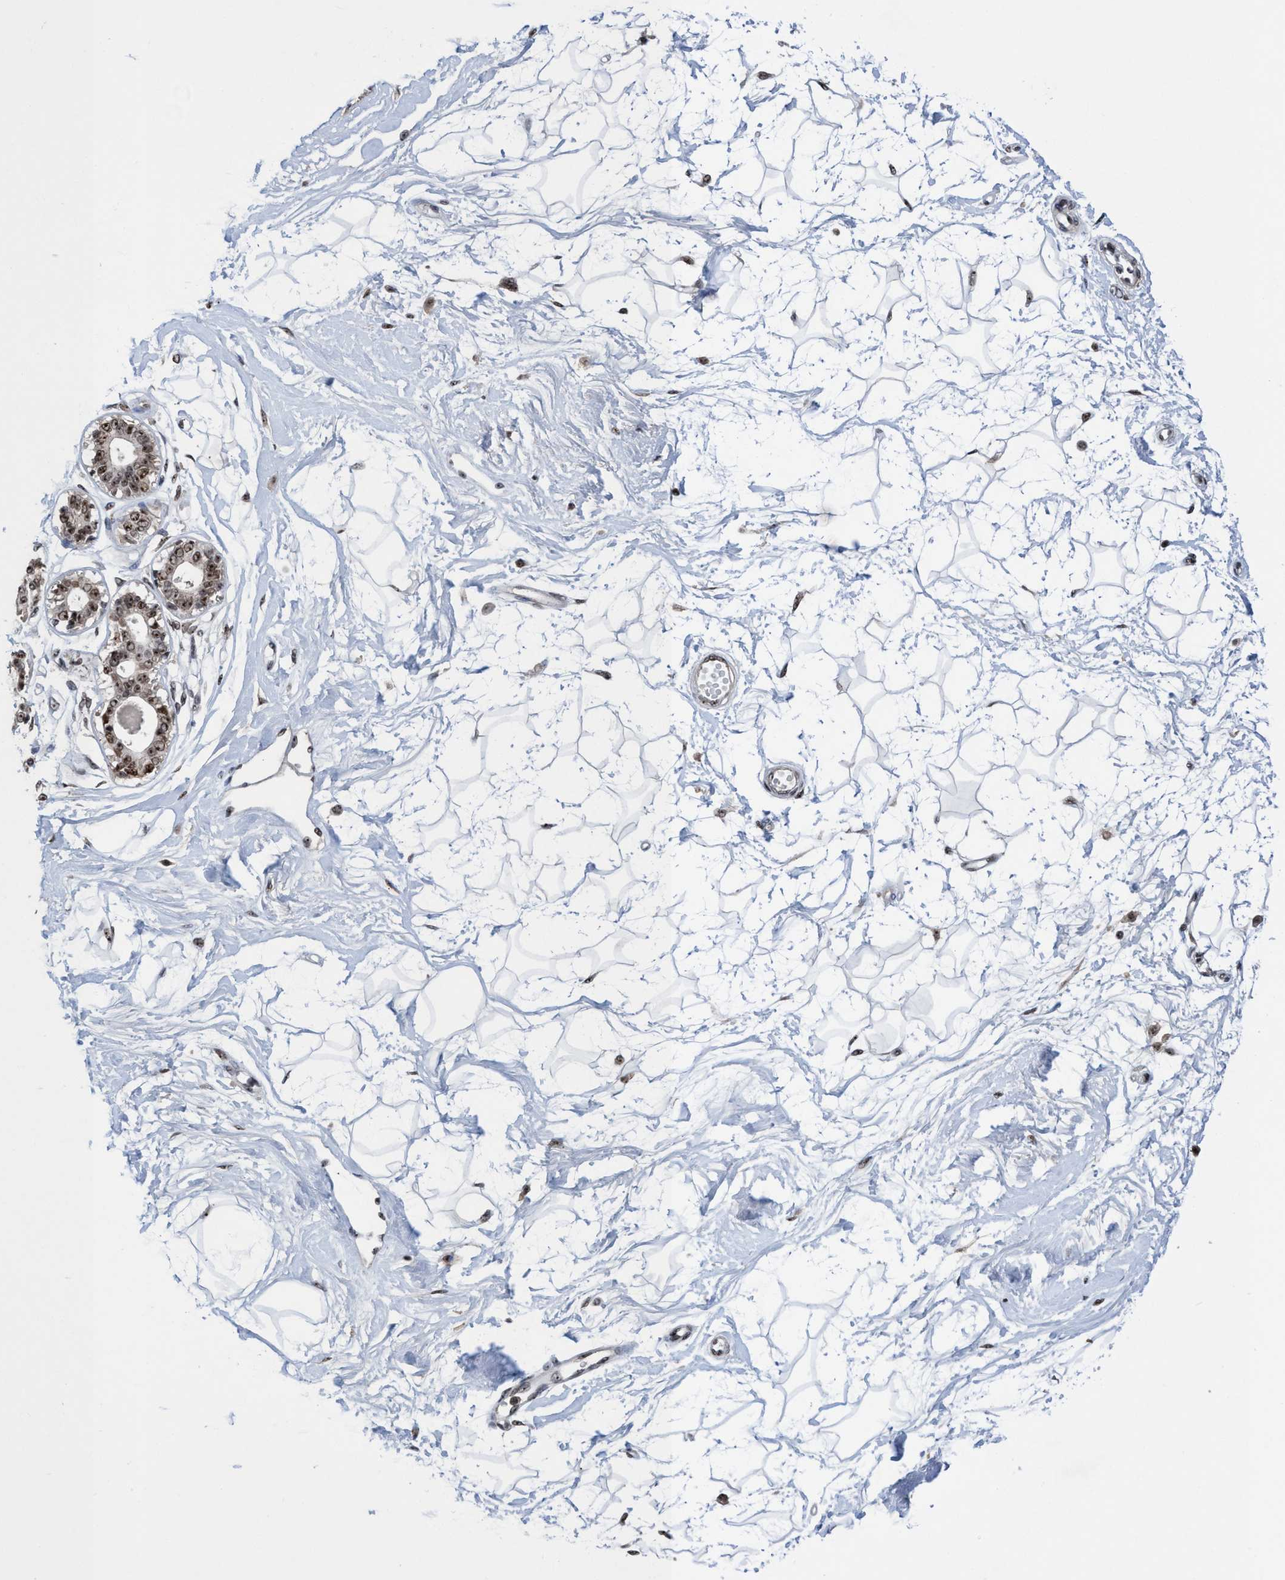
{"staining": {"intensity": "moderate", "quantity": ">75%", "location": "nuclear"}, "tissue": "breast", "cell_type": "Adipocytes", "image_type": "normal", "snomed": [{"axis": "morphology", "description": "Normal tissue, NOS"}, {"axis": "topography", "description": "Breast"}], "caption": "This photomicrograph exhibits immunohistochemistry (IHC) staining of unremarkable human breast, with medium moderate nuclear positivity in approximately >75% of adipocytes.", "gene": "EFCAB10", "patient": {"sex": "female", "age": 45}}